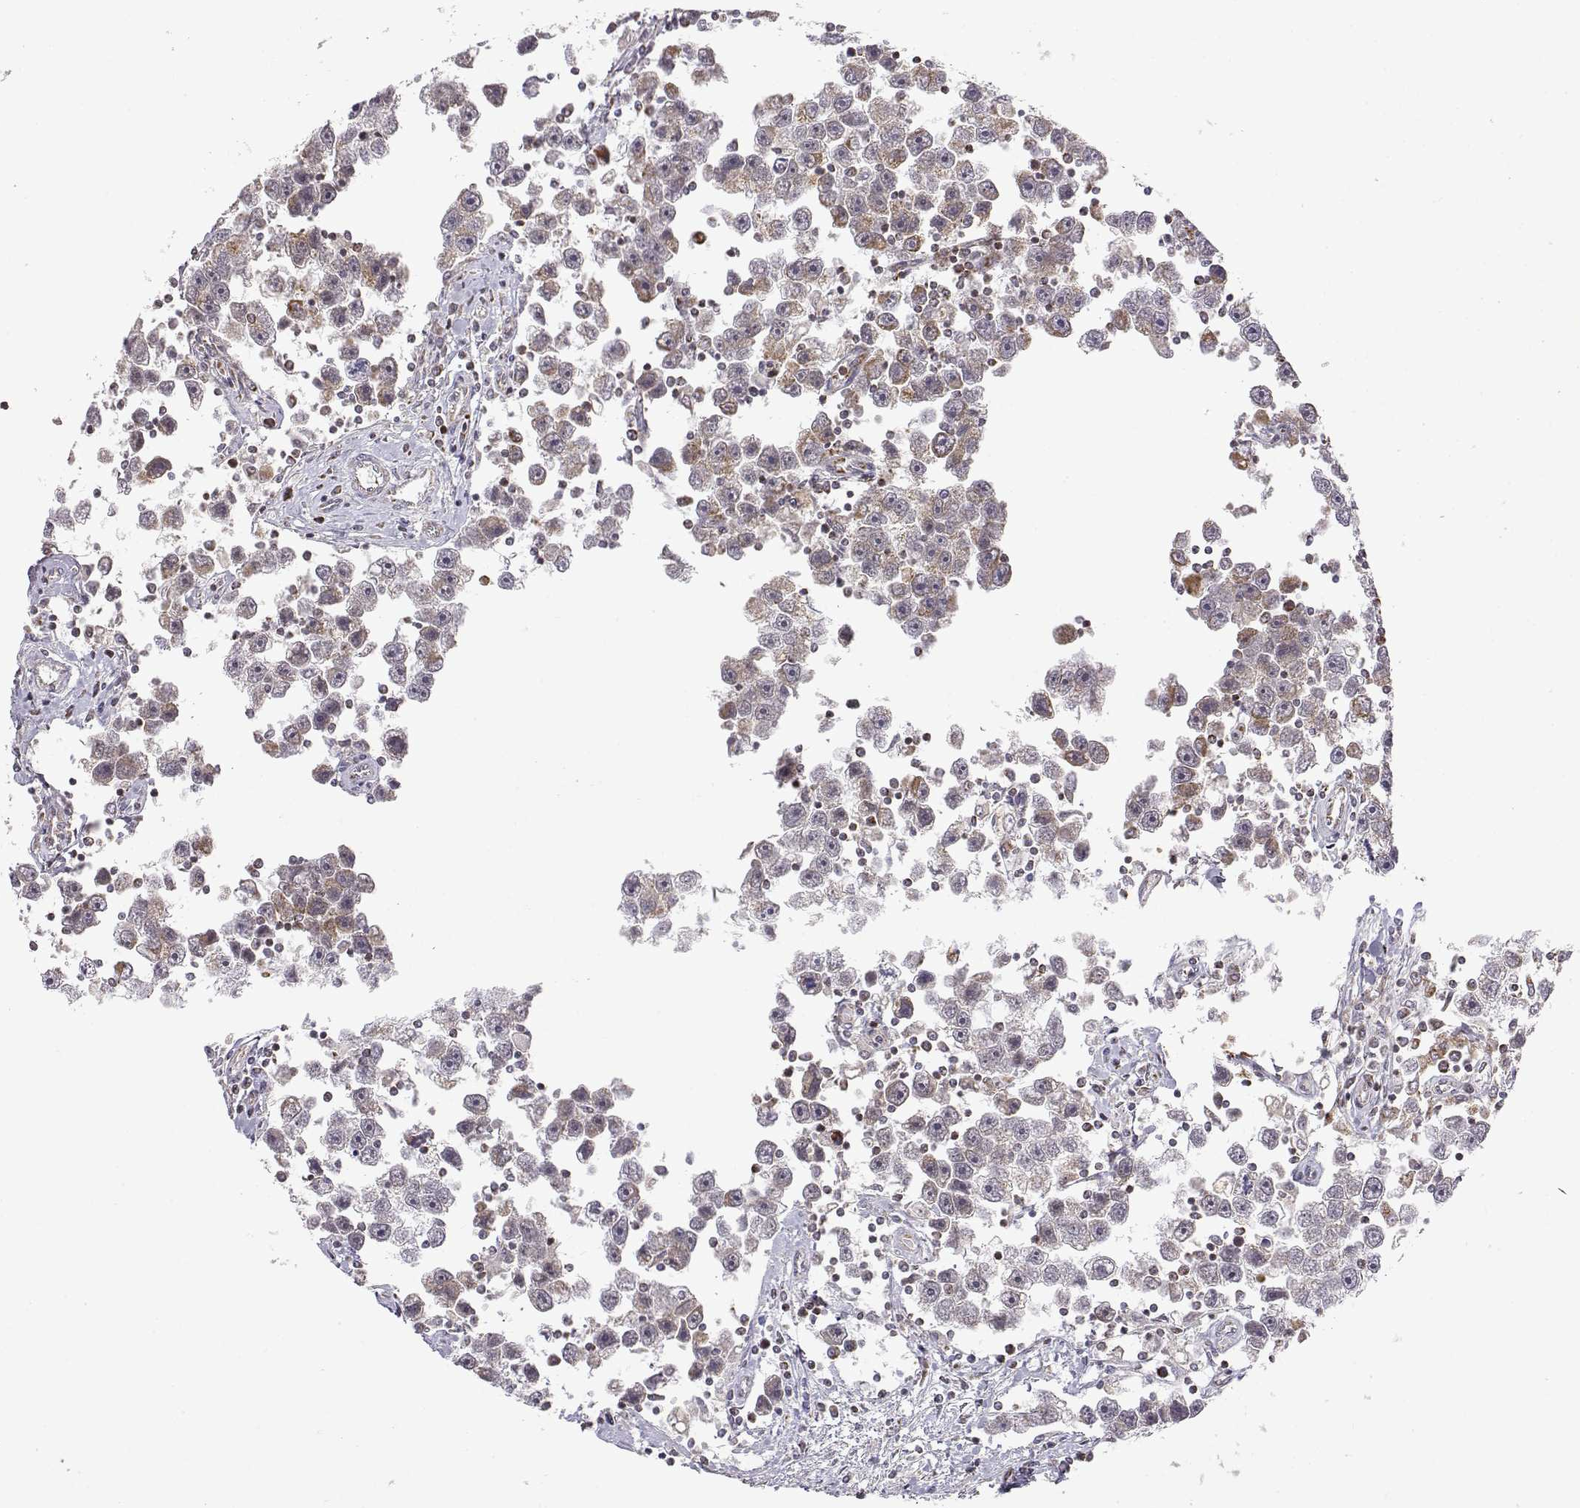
{"staining": {"intensity": "negative", "quantity": "none", "location": "none"}, "tissue": "testis cancer", "cell_type": "Tumor cells", "image_type": "cancer", "snomed": [{"axis": "morphology", "description": "Seminoma, NOS"}, {"axis": "topography", "description": "Testis"}], "caption": "Tumor cells show no significant expression in seminoma (testis).", "gene": "EXOG", "patient": {"sex": "male", "age": 30}}